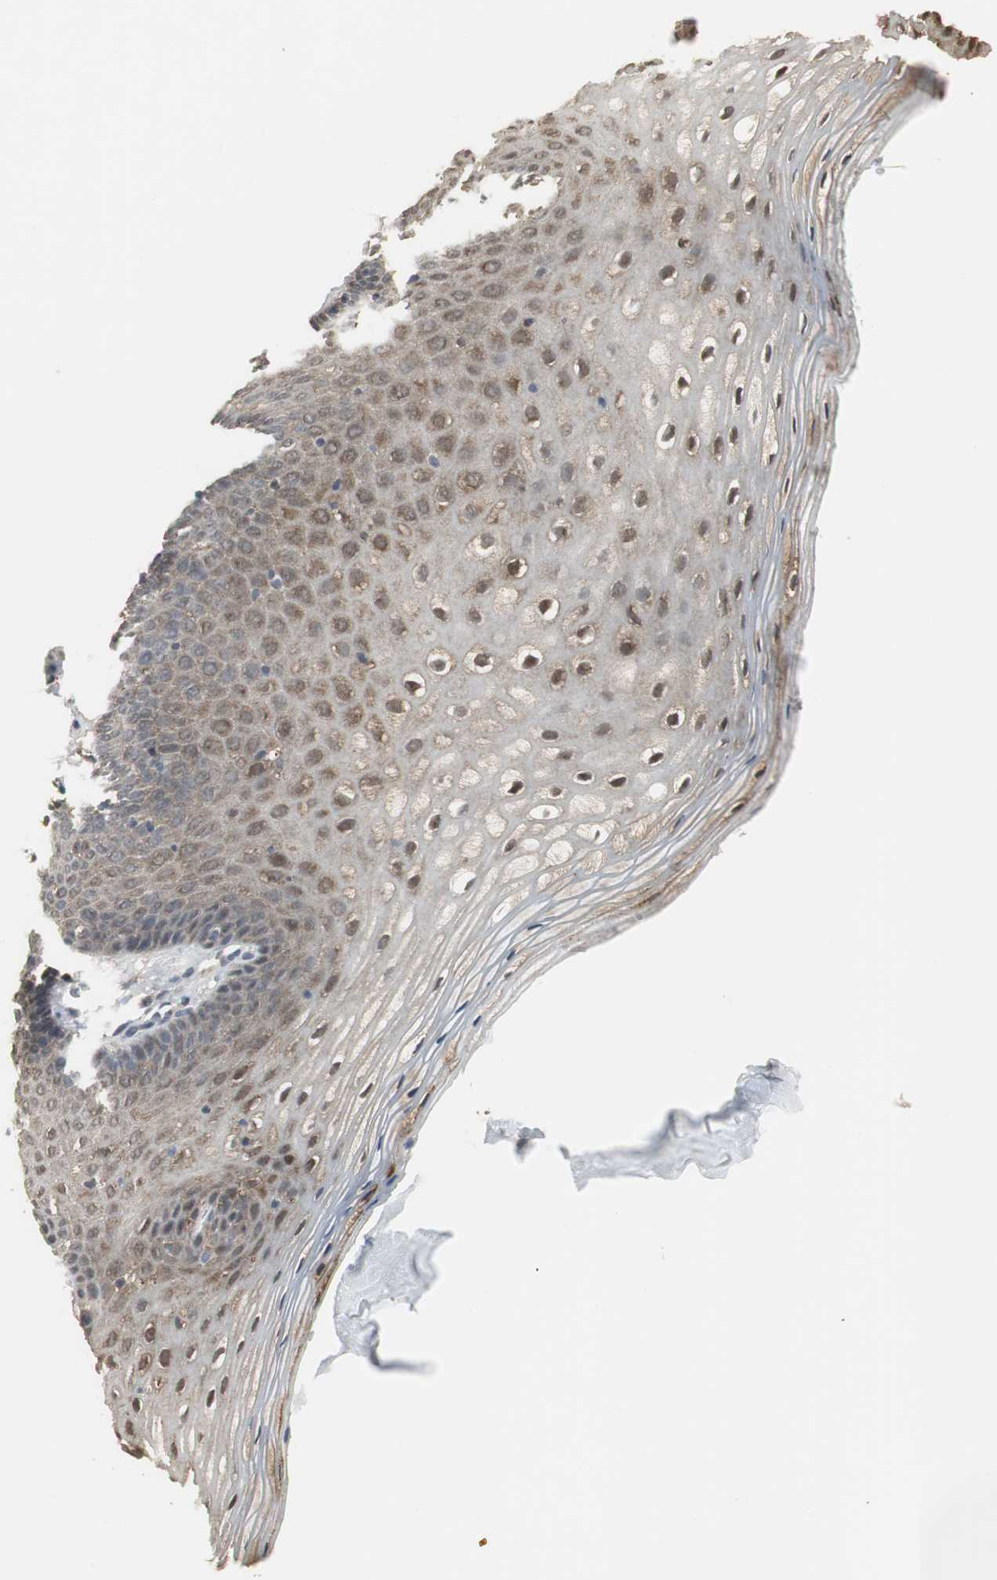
{"staining": {"intensity": "moderate", "quantity": ">75%", "location": "cytoplasmic/membranous,nuclear"}, "tissue": "vagina", "cell_type": "Squamous epithelial cells", "image_type": "normal", "snomed": [{"axis": "morphology", "description": "Normal tissue, NOS"}, {"axis": "topography", "description": "Vagina"}], "caption": "This histopathology image demonstrates IHC staining of benign vagina, with medium moderate cytoplasmic/membranous,nuclear positivity in about >75% of squamous epithelial cells.", "gene": "PLIN3", "patient": {"sex": "female", "age": 55}}